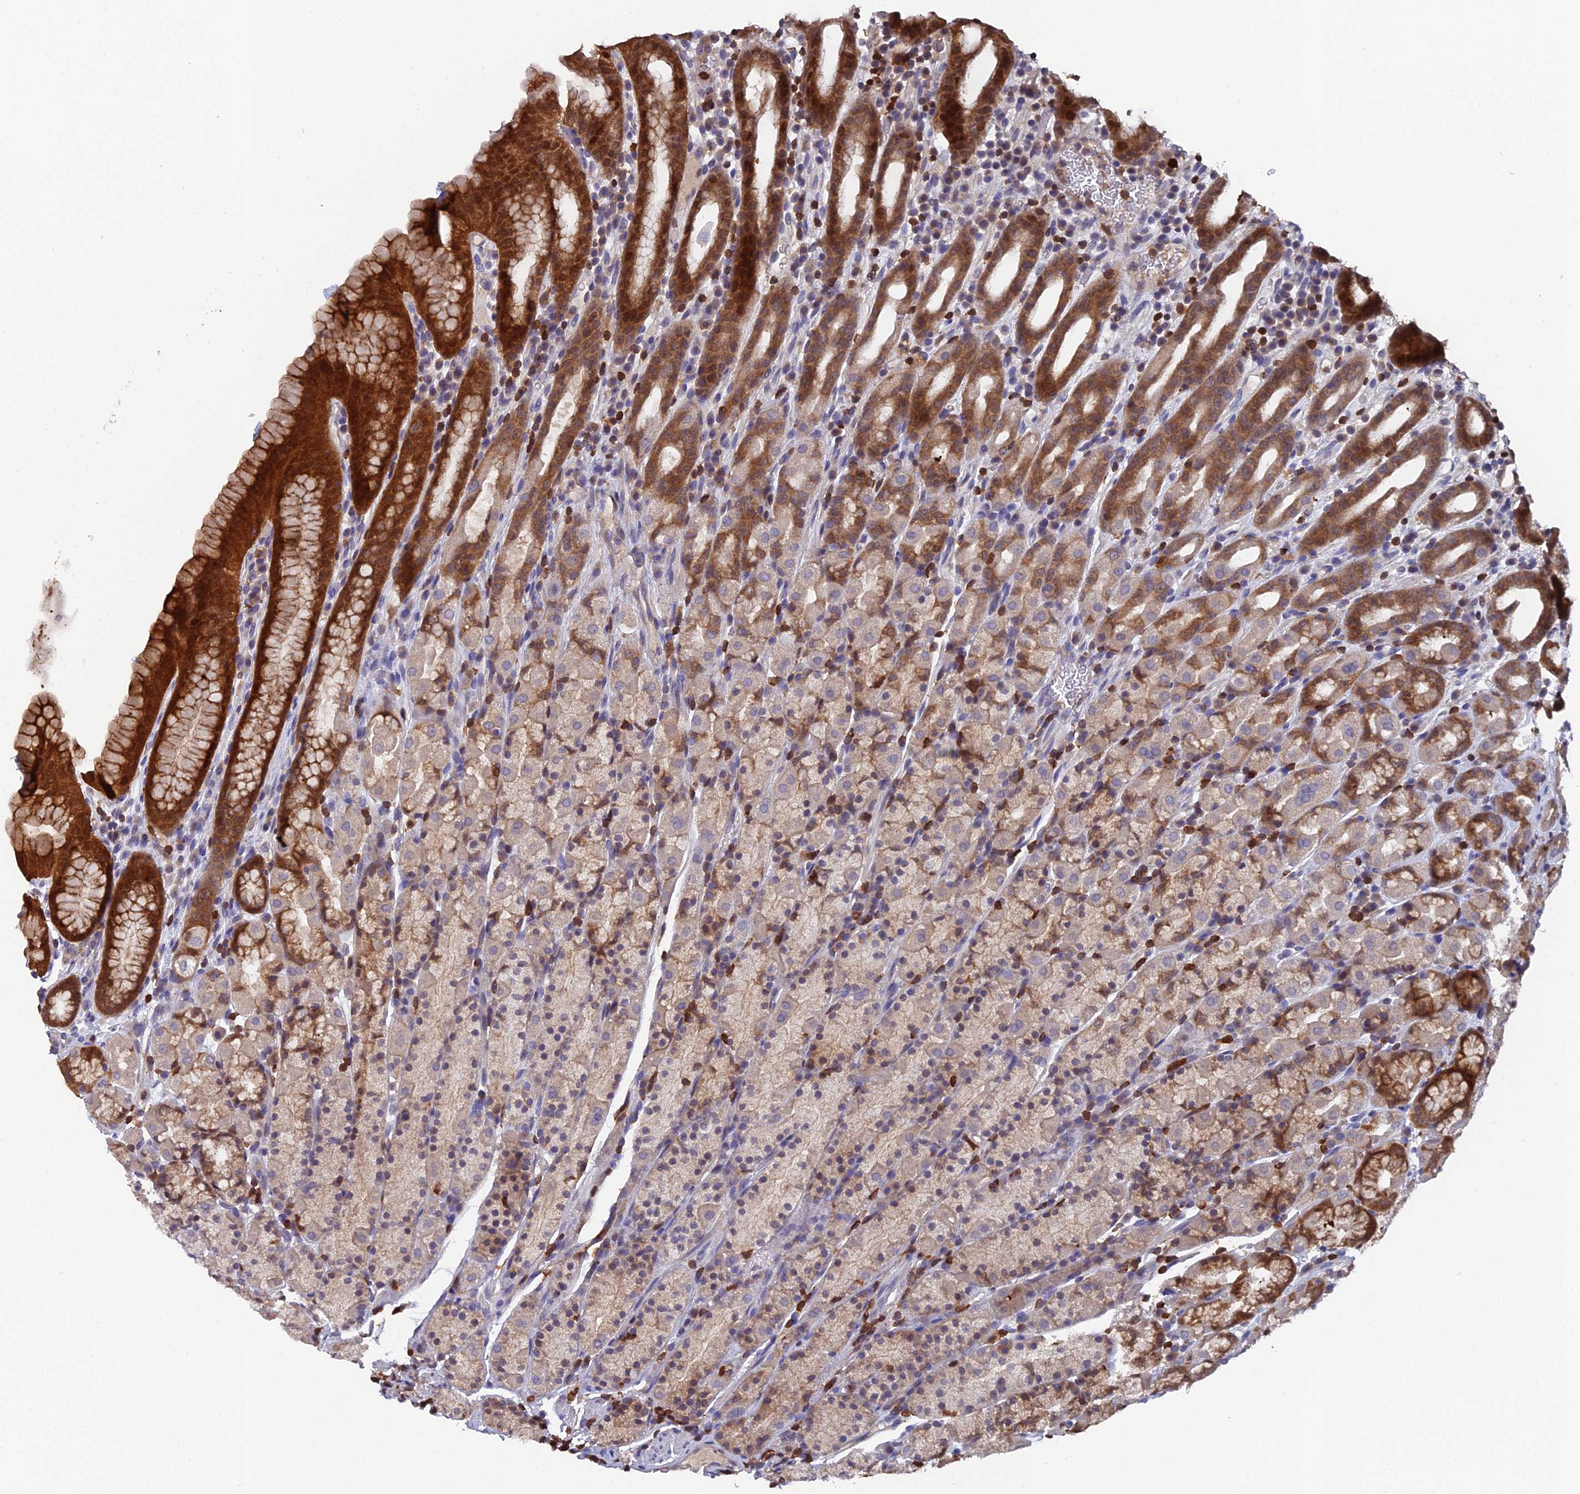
{"staining": {"intensity": "strong", "quantity": "25%-75%", "location": "cytoplasmic/membranous,nuclear"}, "tissue": "stomach", "cell_type": "Glandular cells", "image_type": "normal", "snomed": [{"axis": "morphology", "description": "Normal tissue, NOS"}, {"axis": "topography", "description": "Stomach, upper"}, {"axis": "topography", "description": "Stomach, lower"}, {"axis": "topography", "description": "Small intestine"}], "caption": "High-power microscopy captured an immunohistochemistry image of unremarkable stomach, revealing strong cytoplasmic/membranous,nuclear staining in approximately 25%-75% of glandular cells. (Brightfield microscopy of DAB IHC at high magnification).", "gene": "GALK2", "patient": {"sex": "male", "age": 68}}